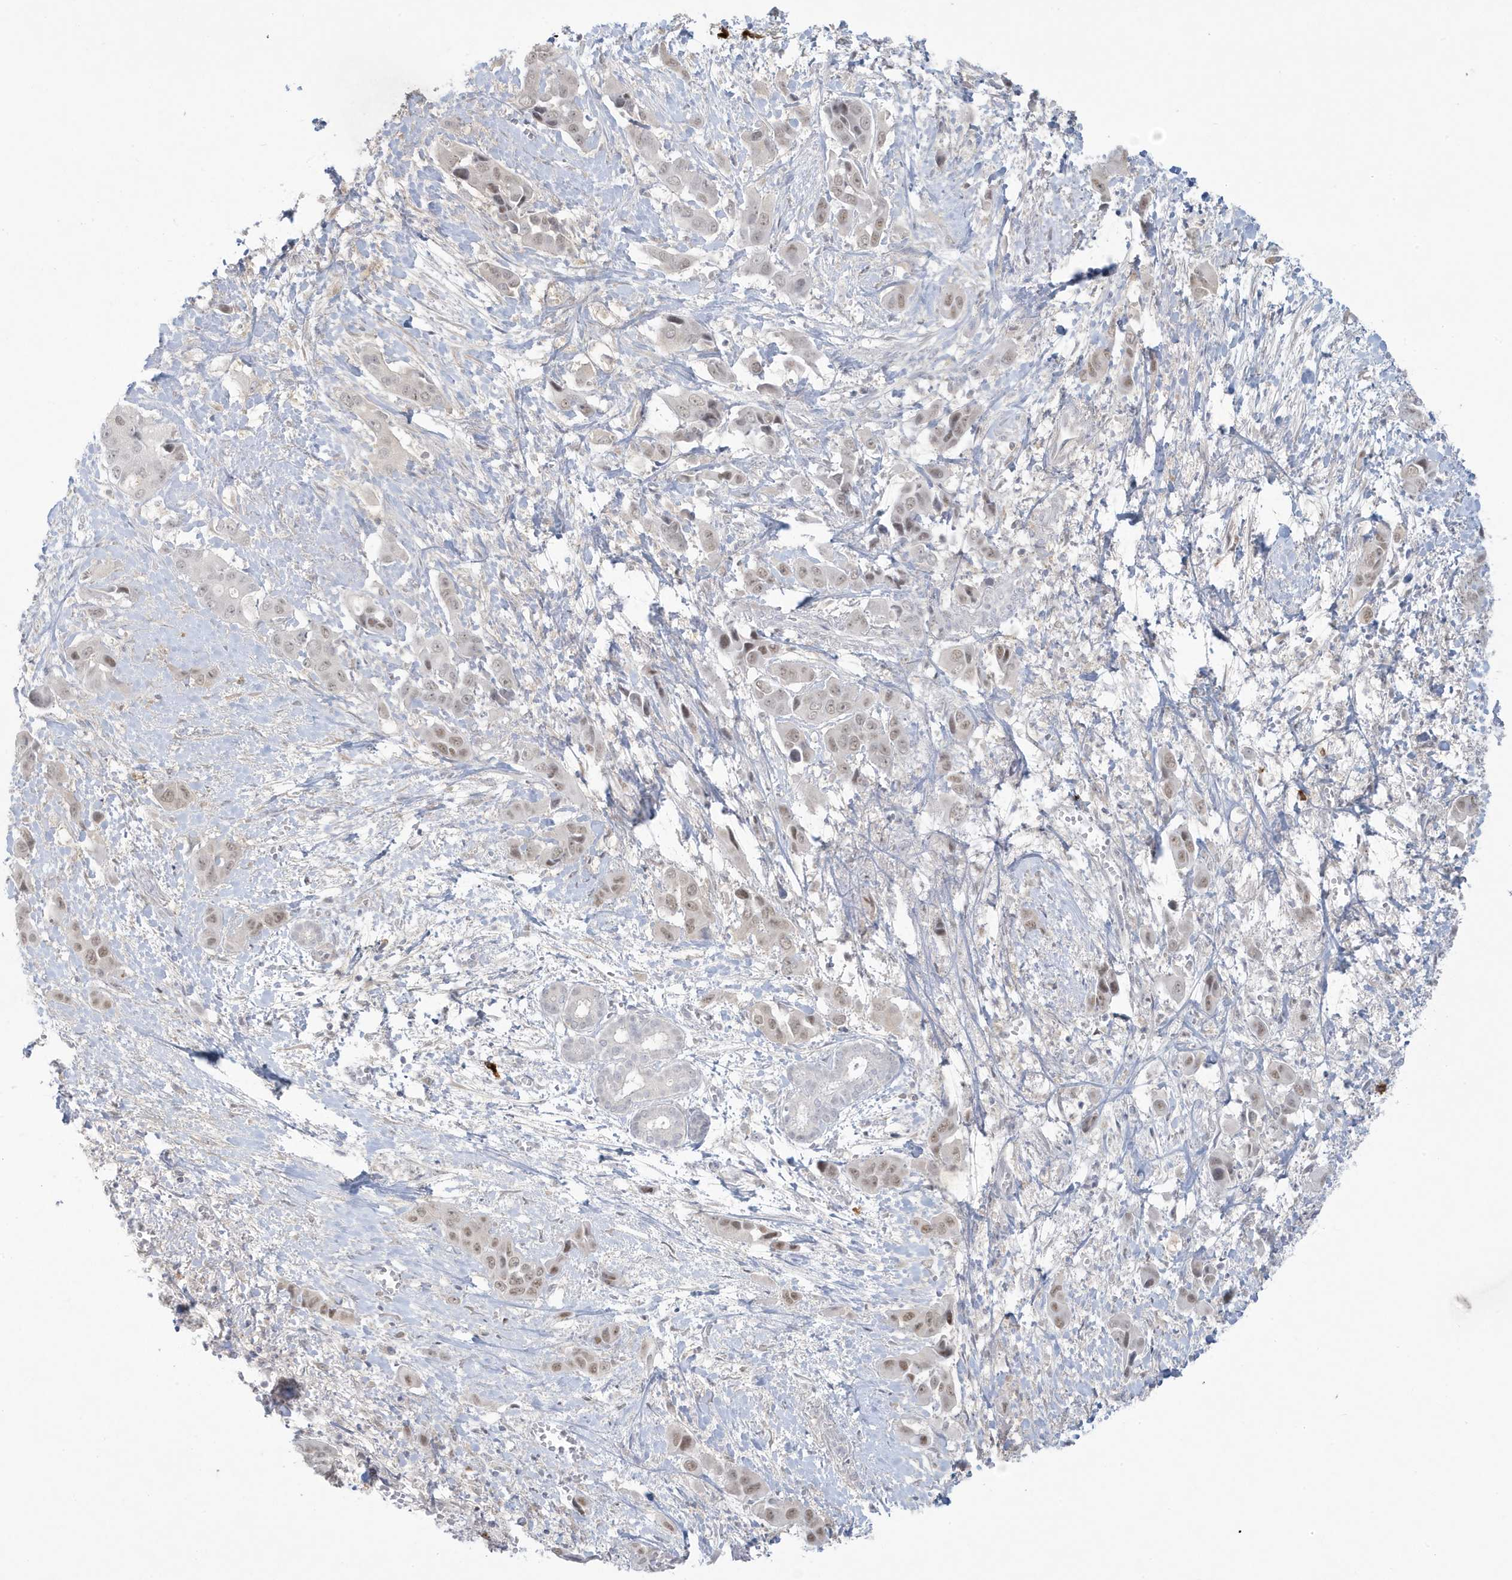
{"staining": {"intensity": "weak", "quantity": ">75%", "location": "nuclear"}, "tissue": "liver cancer", "cell_type": "Tumor cells", "image_type": "cancer", "snomed": [{"axis": "morphology", "description": "Cholangiocarcinoma"}, {"axis": "topography", "description": "Liver"}], "caption": "Tumor cells exhibit weak nuclear positivity in approximately >75% of cells in liver cholangiocarcinoma.", "gene": "HERC6", "patient": {"sex": "female", "age": 52}}